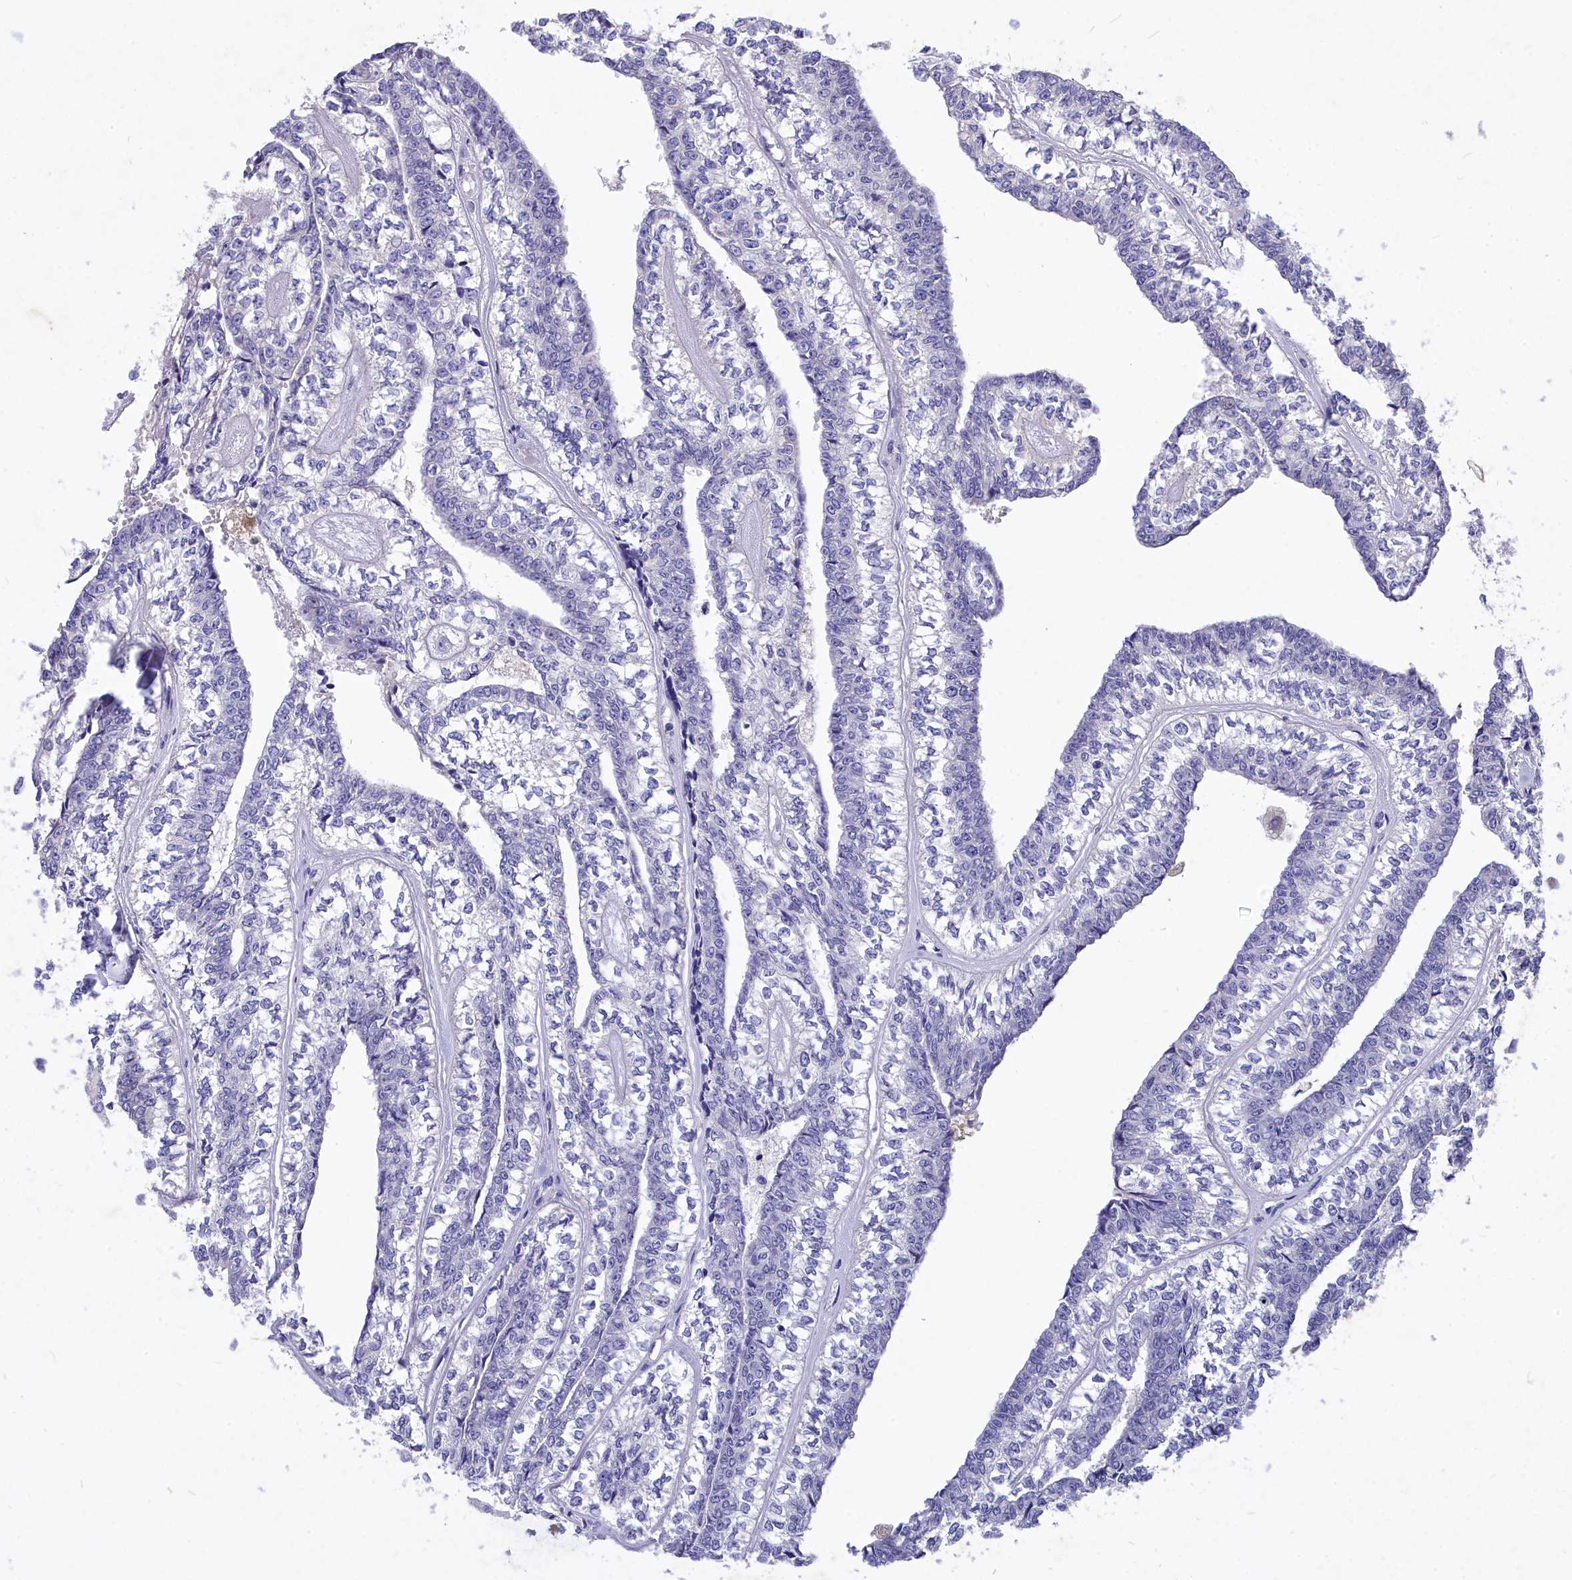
{"staining": {"intensity": "negative", "quantity": "none", "location": "none"}, "tissue": "head and neck cancer", "cell_type": "Tumor cells", "image_type": "cancer", "snomed": [{"axis": "morphology", "description": "Adenocarcinoma, NOS"}, {"axis": "topography", "description": "Head-Neck"}], "caption": "Immunohistochemistry histopathology image of head and neck adenocarcinoma stained for a protein (brown), which demonstrates no positivity in tumor cells. (DAB immunohistochemistry (IHC), high magnification).", "gene": "DEFB119", "patient": {"sex": "female", "age": 73}}